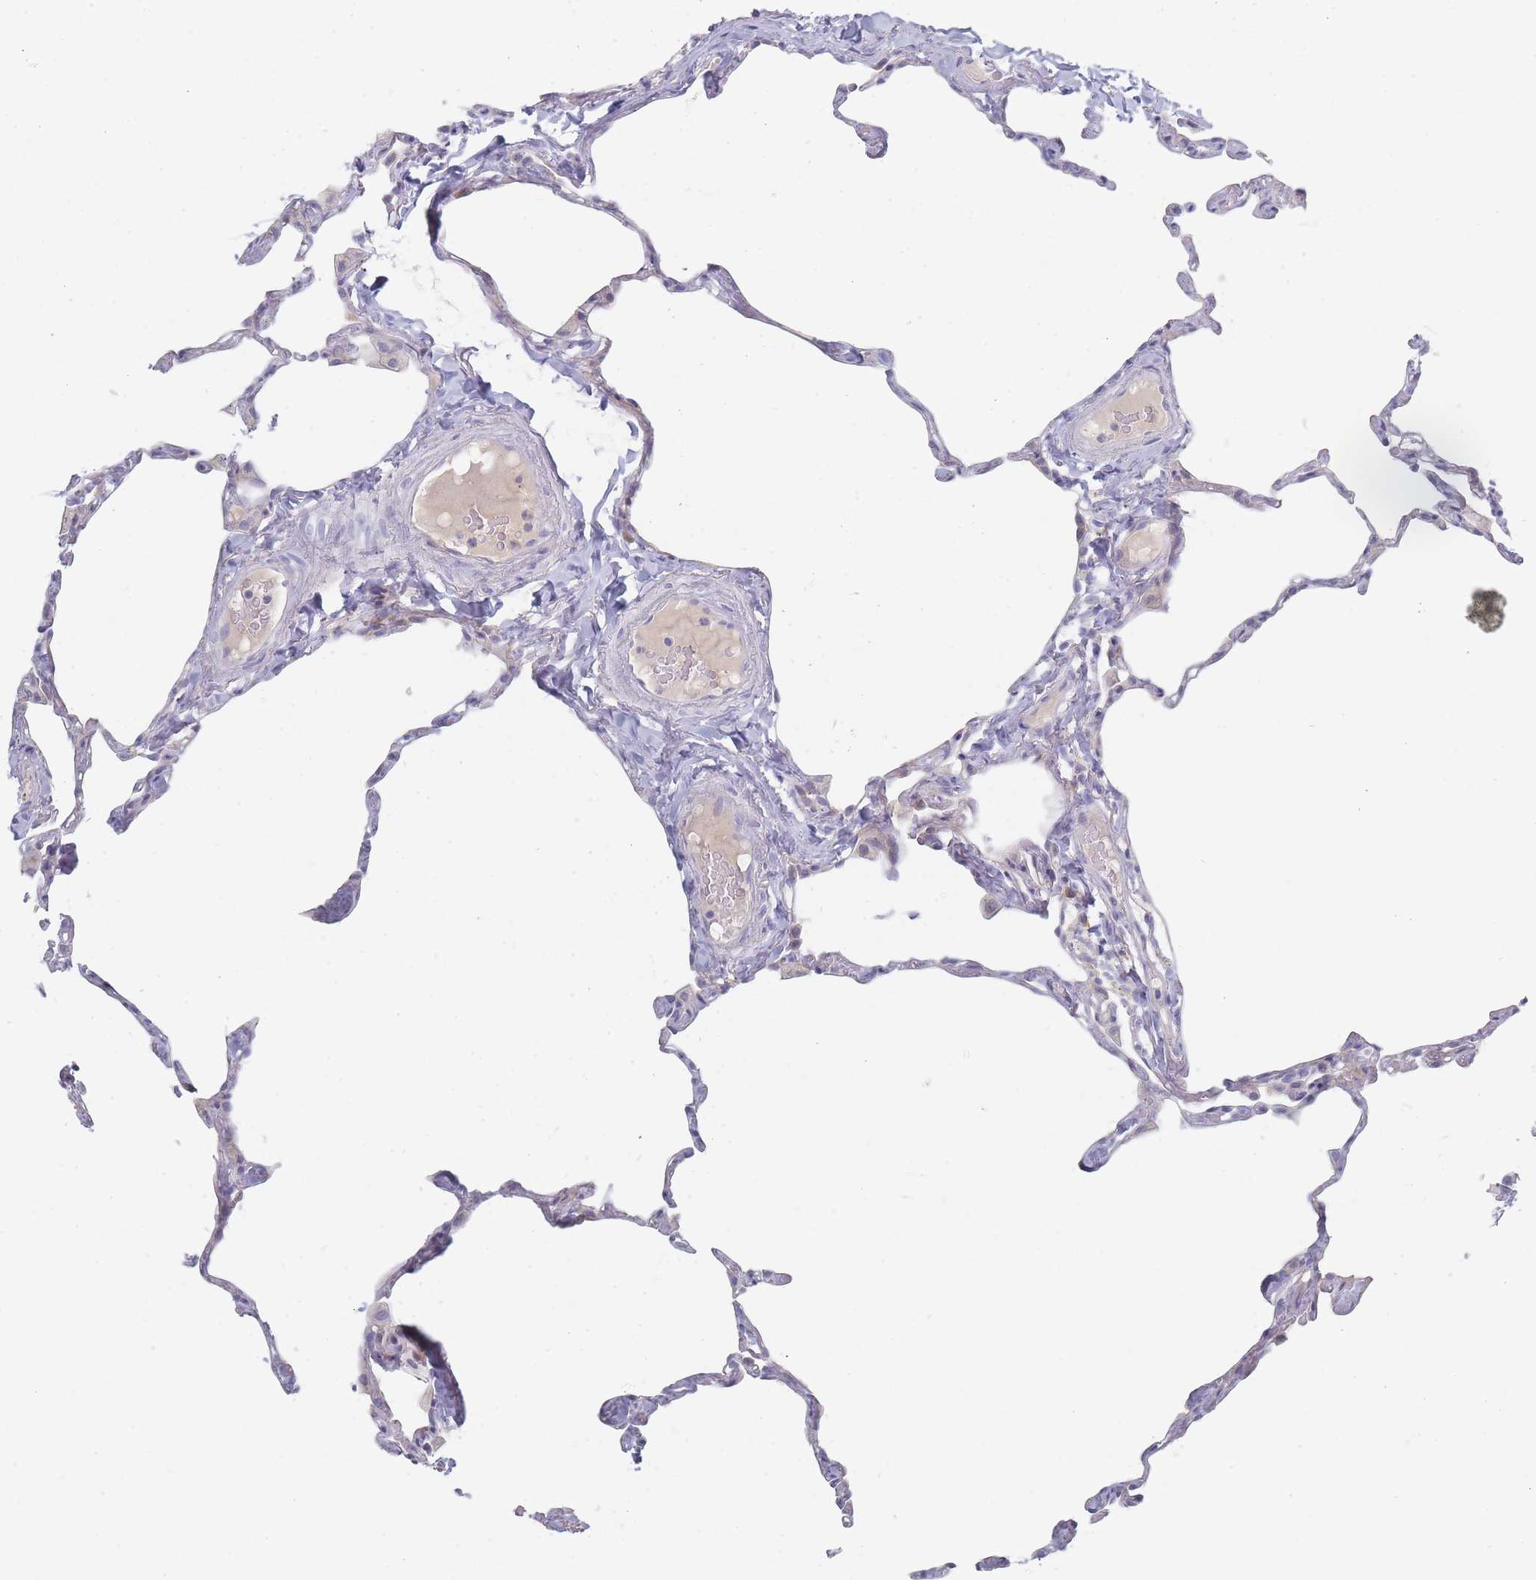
{"staining": {"intensity": "negative", "quantity": "none", "location": "none"}, "tissue": "lung", "cell_type": "Alveolar cells", "image_type": "normal", "snomed": [{"axis": "morphology", "description": "Normal tissue, NOS"}, {"axis": "topography", "description": "Lung"}], "caption": "Protein analysis of unremarkable lung displays no significant staining in alveolar cells. Brightfield microscopy of immunohistochemistry (IHC) stained with DAB (3,3'-diaminobenzidine) (brown) and hematoxylin (blue), captured at high magnification.", "gene": "SPATS1", "patient": {"sex": "male", "age": 65}}